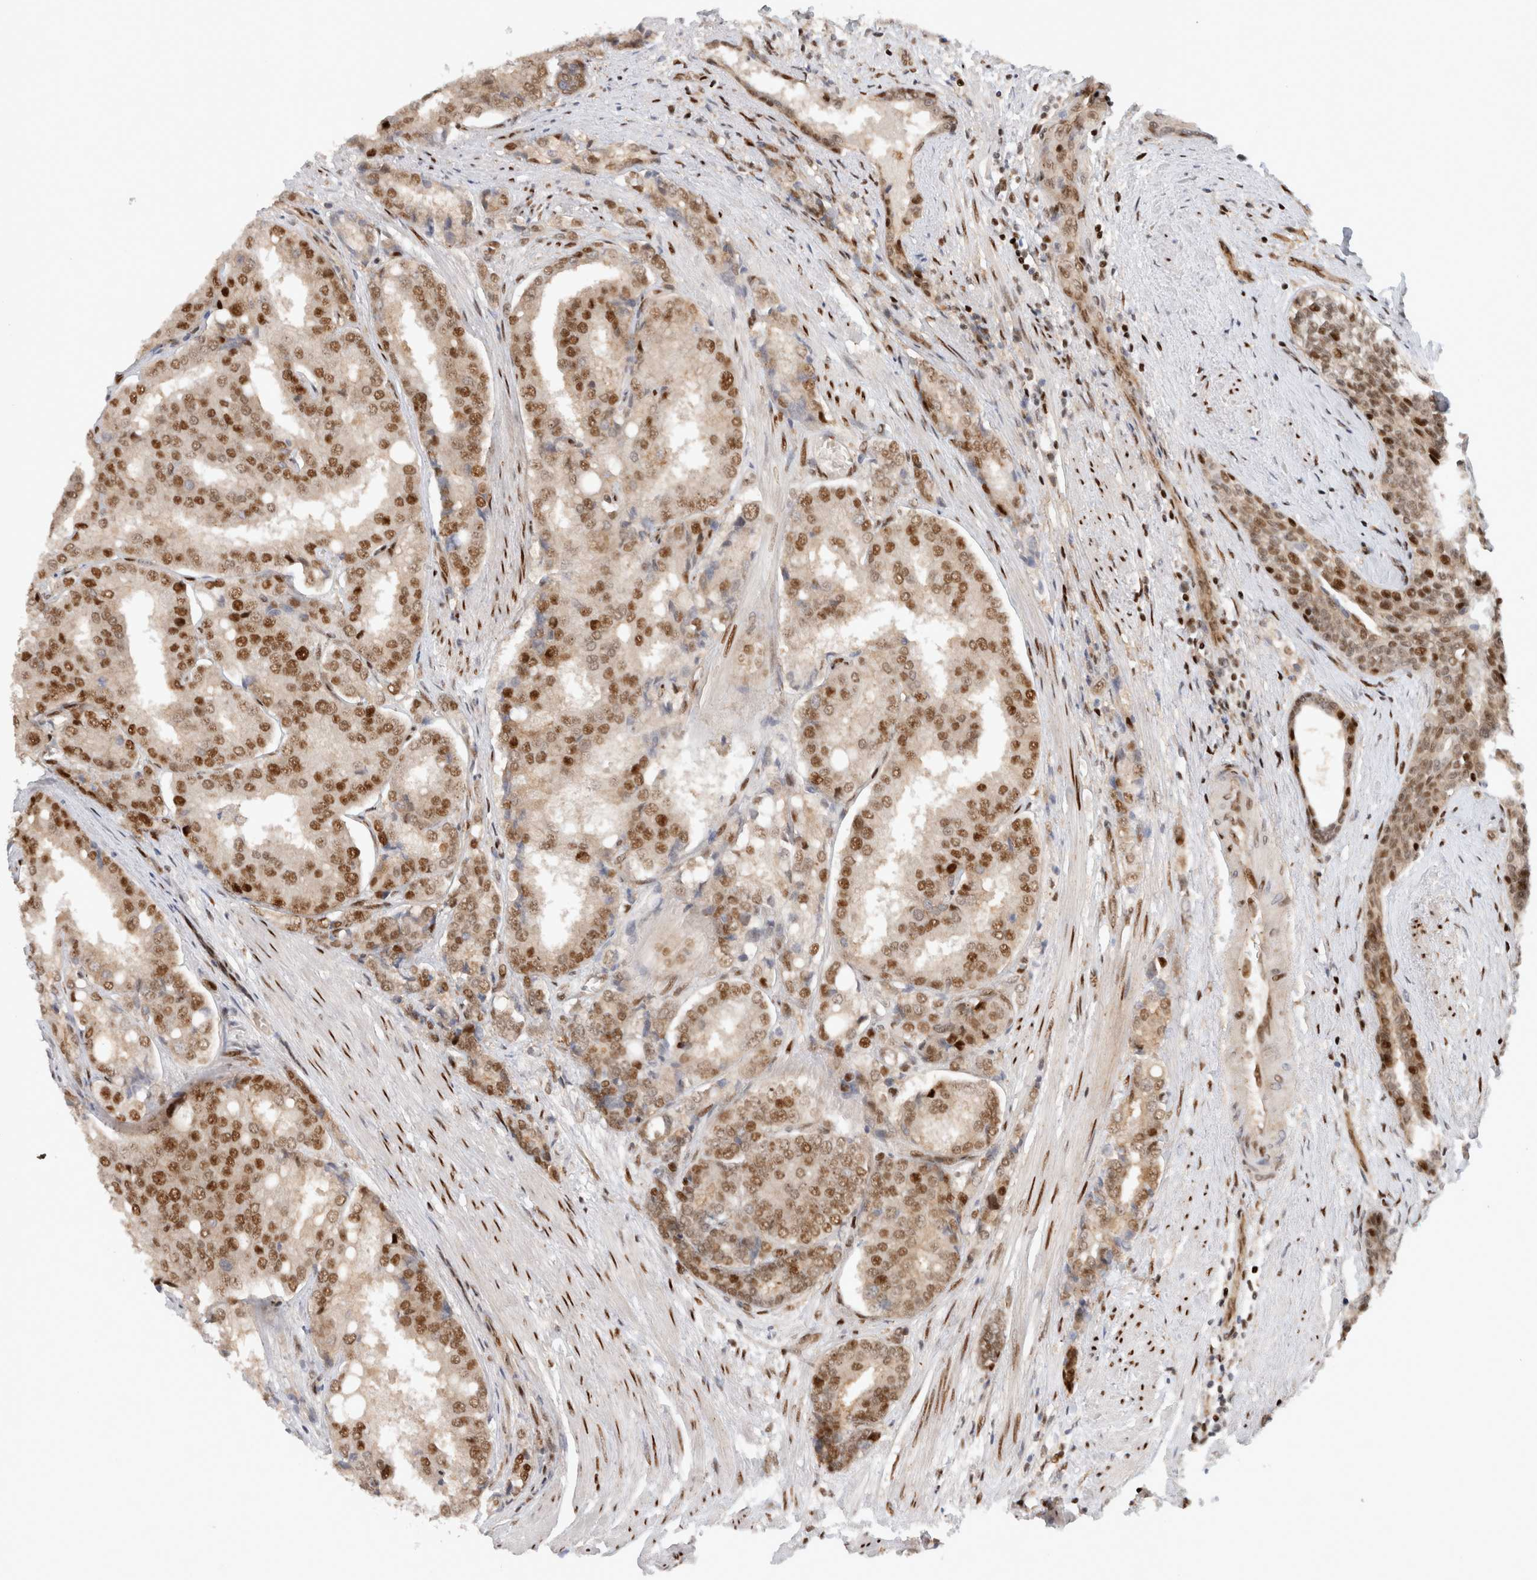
{"staining": {"intensity": "moderate", "quantity": ">75%", "location": "nuclear"}, "tissue": "prostate cancer", "cell_type": "Tumor cells", "image_type": "cancer", "snomed": [{"axis": "morphology", "description": "Adenocarcinoma, High grade"}, {"axis": "topography", "description": "Prostate"}], "caption": "Immunohistochemical staining of human prostate high-grade adenocarcinoma shows medium levels of moderate nuclear staining in about >75% of tumor cells. (DAB IHC, brown staining for protein, blue staining for nuclei).", "gene": "TCF4", "patient": {"sex": "male", "age": 50}}